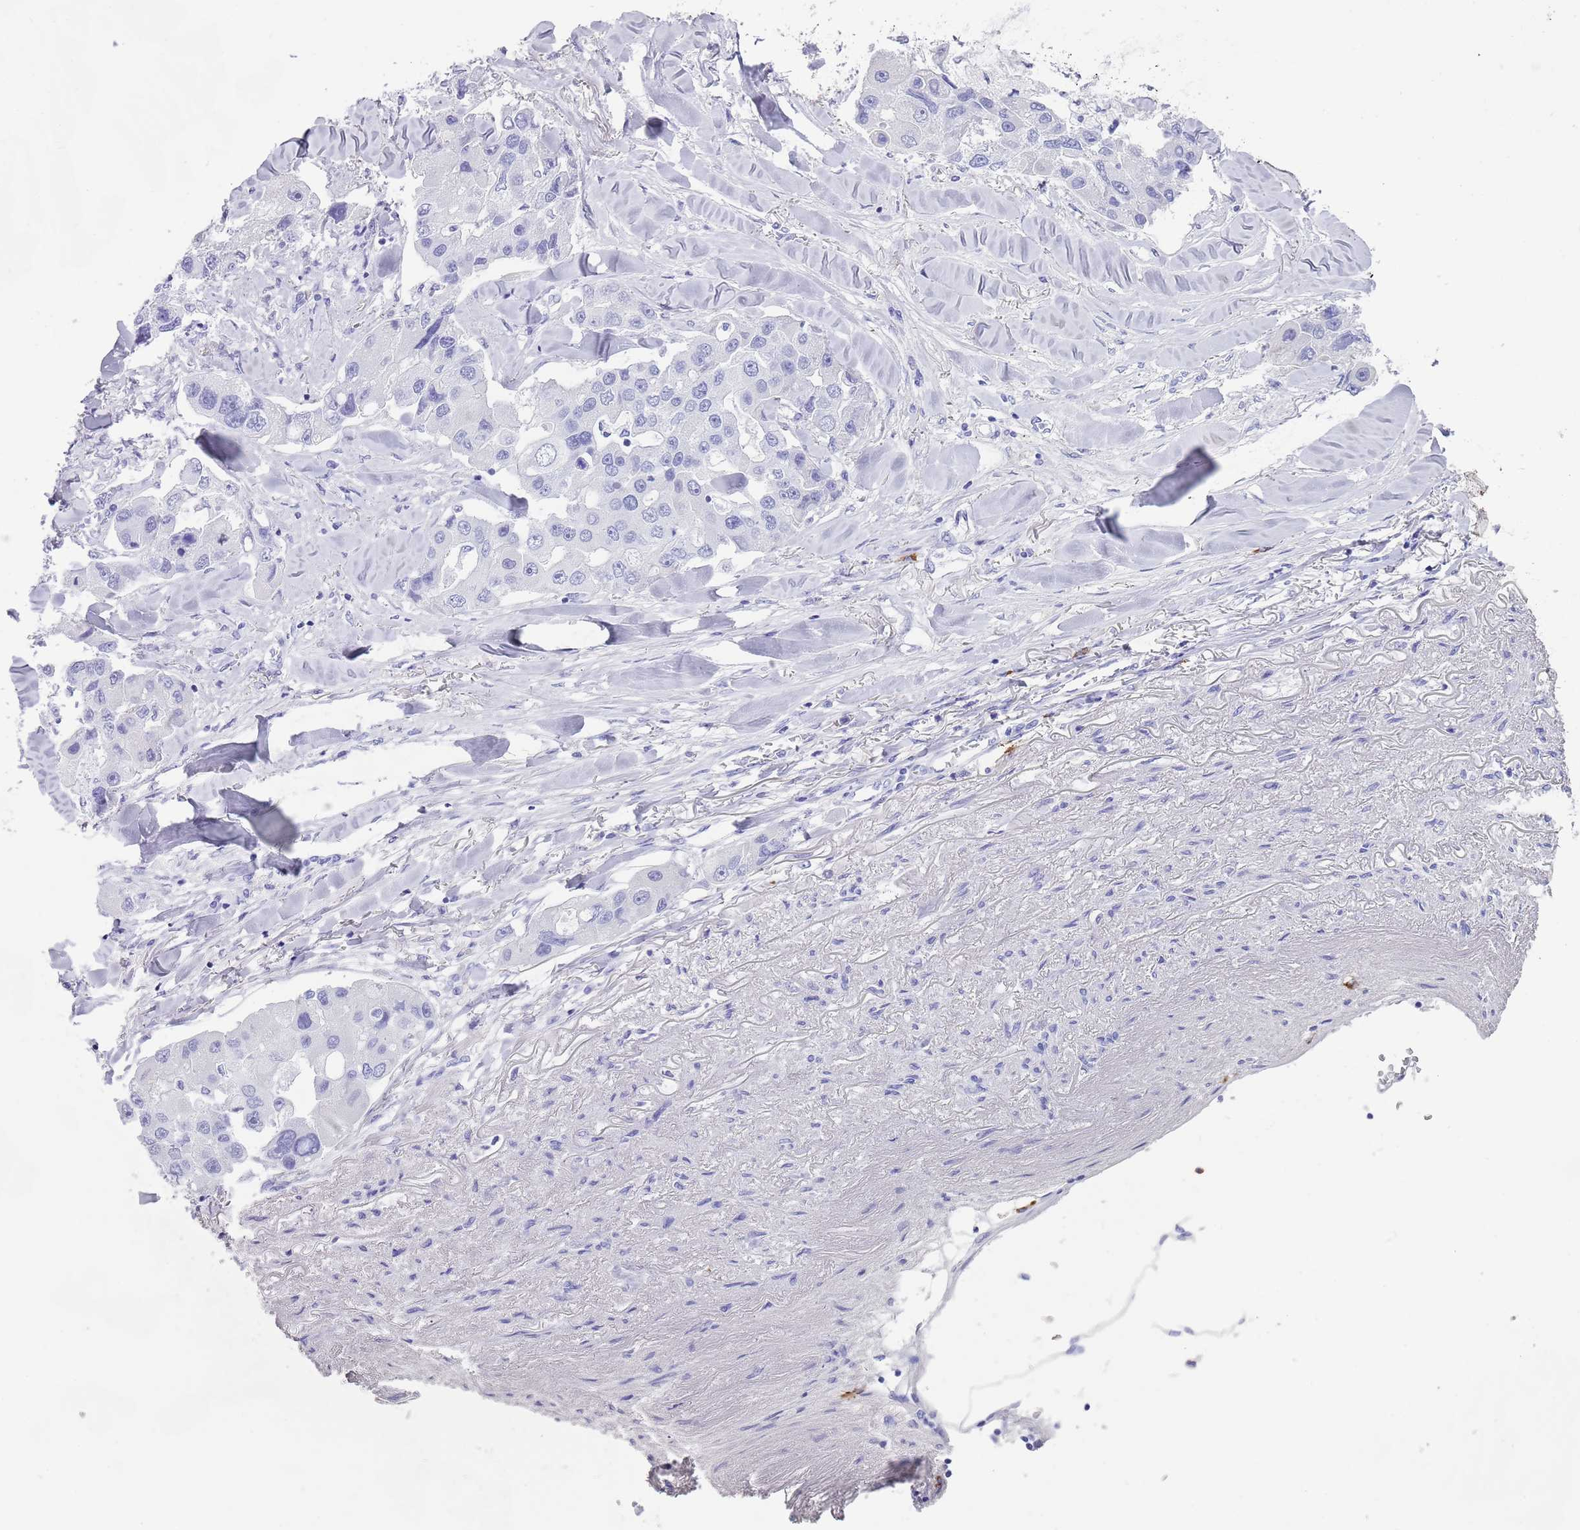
{"staining": {"intensity": "negative", "quantity": "none", "location": "none"}, "tissue": "lung cancer", "cell_type": "Tumor cells", "image_type": "cancer", "snomed": [{"axis": "morphology", "description": "Adenocarcinoma, NOS"}, {"axis": "topography", "description": "Lung"}], "caption": "Histopathology image shows no significant protein expression in tumor cells of lung cancer (adenocarcinoma).", "gene": "MYADML2", "patient": {"sex": "female", "age": 54}}